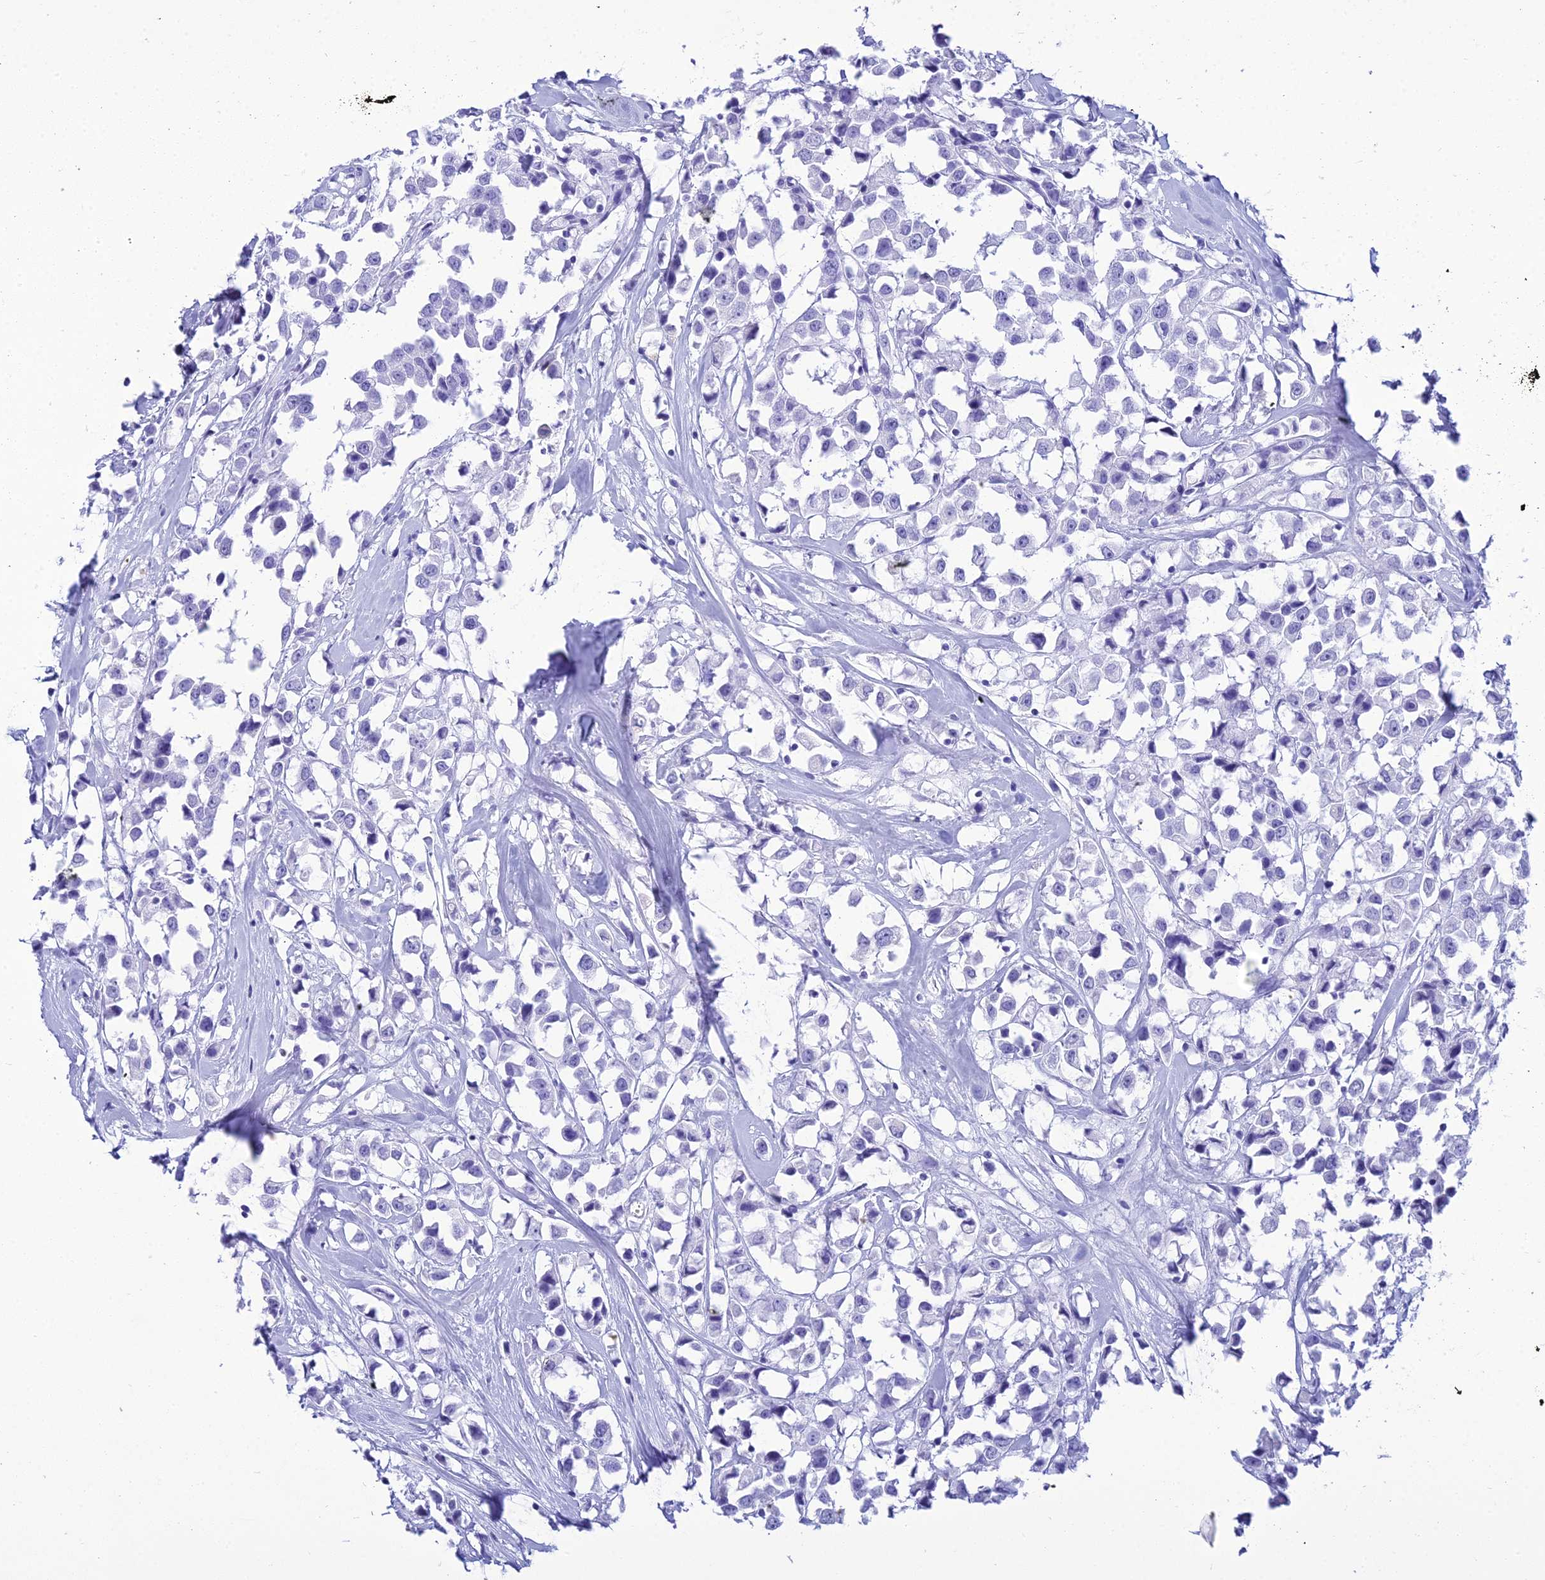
{"staining": {"intensity": "negative", "quantity": "none", "location": "none"}, "tissue": "breast cancer", "cell_type": "Tumor cells", "image_type": "cancer", "snomed": [{"axis": "morphology", "description": "Duct carcinoma"}, {"axis": "topography", "description": "Breast"}], "caption": "Breast cancer stained for a protein using immunohistochemistry exhibits no expression tumor cells.", "gene": "ZNF442", "patient": {"sex": "female", "age": 61}}